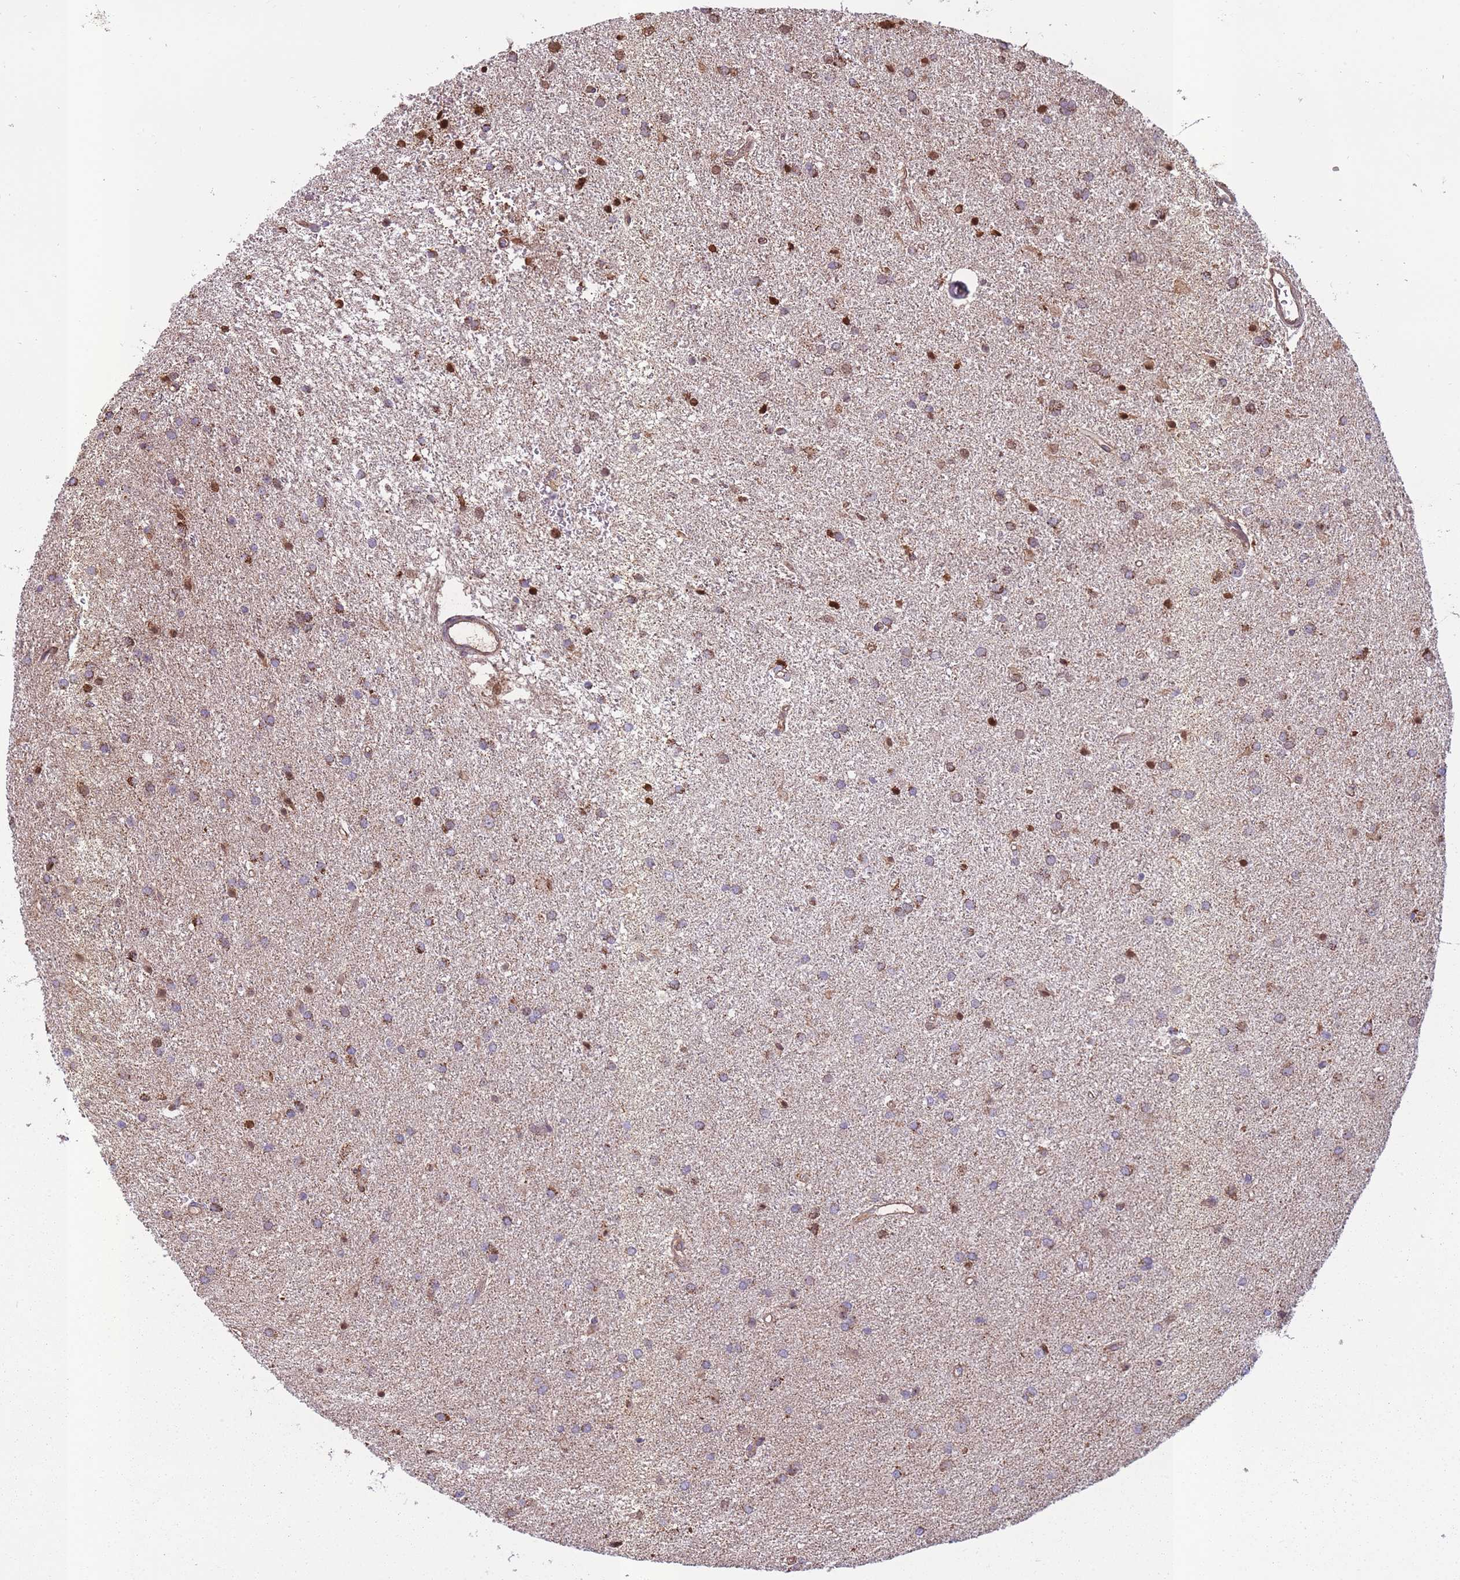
{"staining": {"intensity": "moderate", "quantity": "25%-75%", "location": "cytoplasmic/membranous"}, "tissue": "glioma", "cell_type": "Tumor cells", "image_type": "cancer", "snomed": [{"axis": "morphology", "description": "Glioma, malignant, High grade"}, {"axis": "topography", "description": "Brain"}], "caption": "Protein staining of glioma tissue shows moderate cytoplasmic/membranous staining in approximately 25%-75% of tumor cells.", "gene": "KAT2A", "patient": {"sex": "female", "age": 50}}